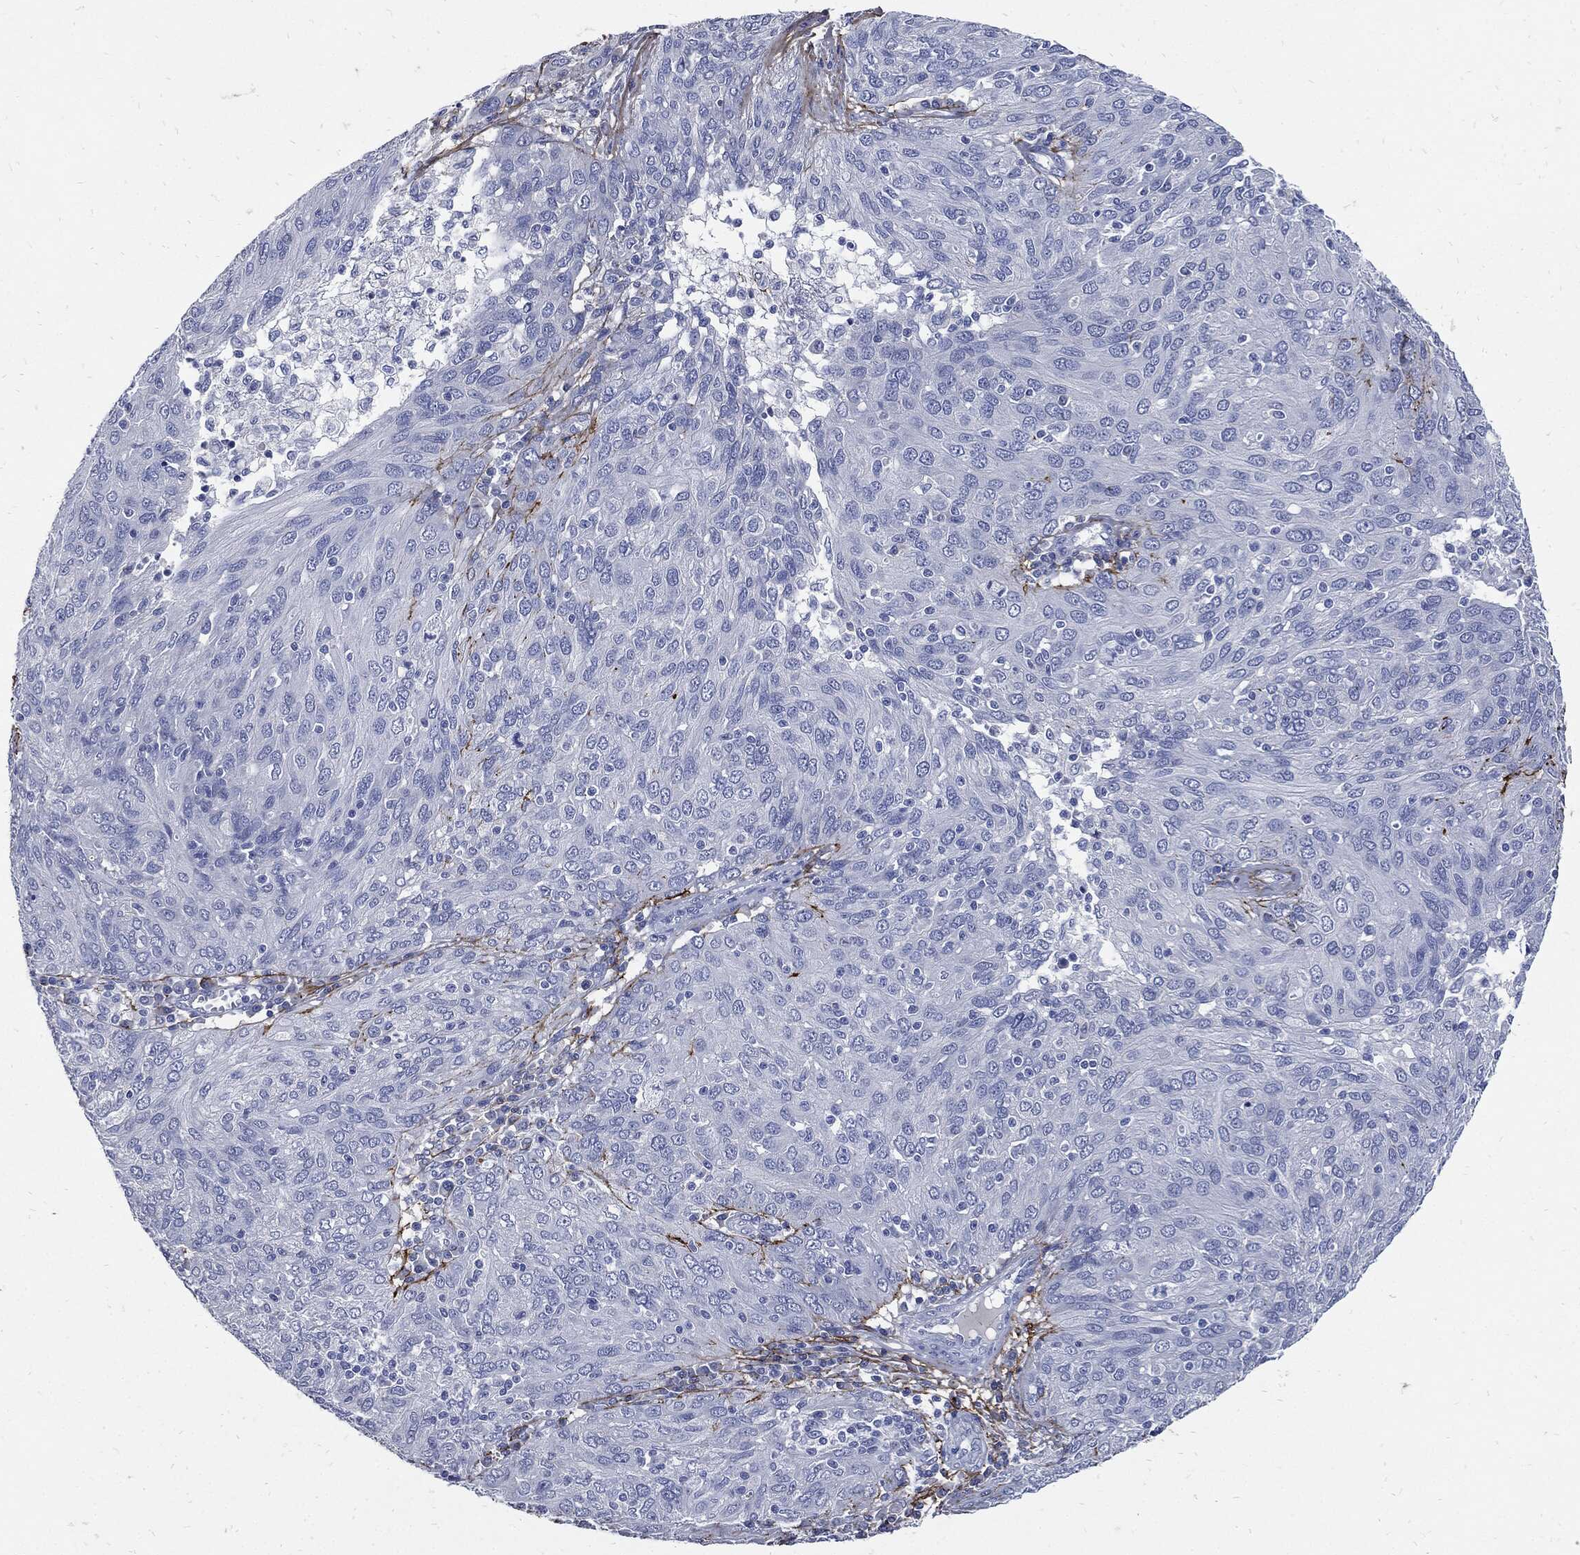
{"staining": {"intensity": "negative", "quantity": "none", "location": "none"}, "tissue": "ovarian cancer", "cell_type": "Tumor cells", "image_type": "cancer", "snomed": [{"axis": "morphology", "description": "Carcinoma, endometroid"}, {"axis": "topography", "description": "Ovary"}], "caption": "High power microscopy photomicrograph of an immunohistochemistry (IHC) photomicrograph of ovarian endometroid carcinoma, revealing no significant positivity in tumor cells.", "gene": "FBN1", "patient": {"sex": "female", "age": 50}}